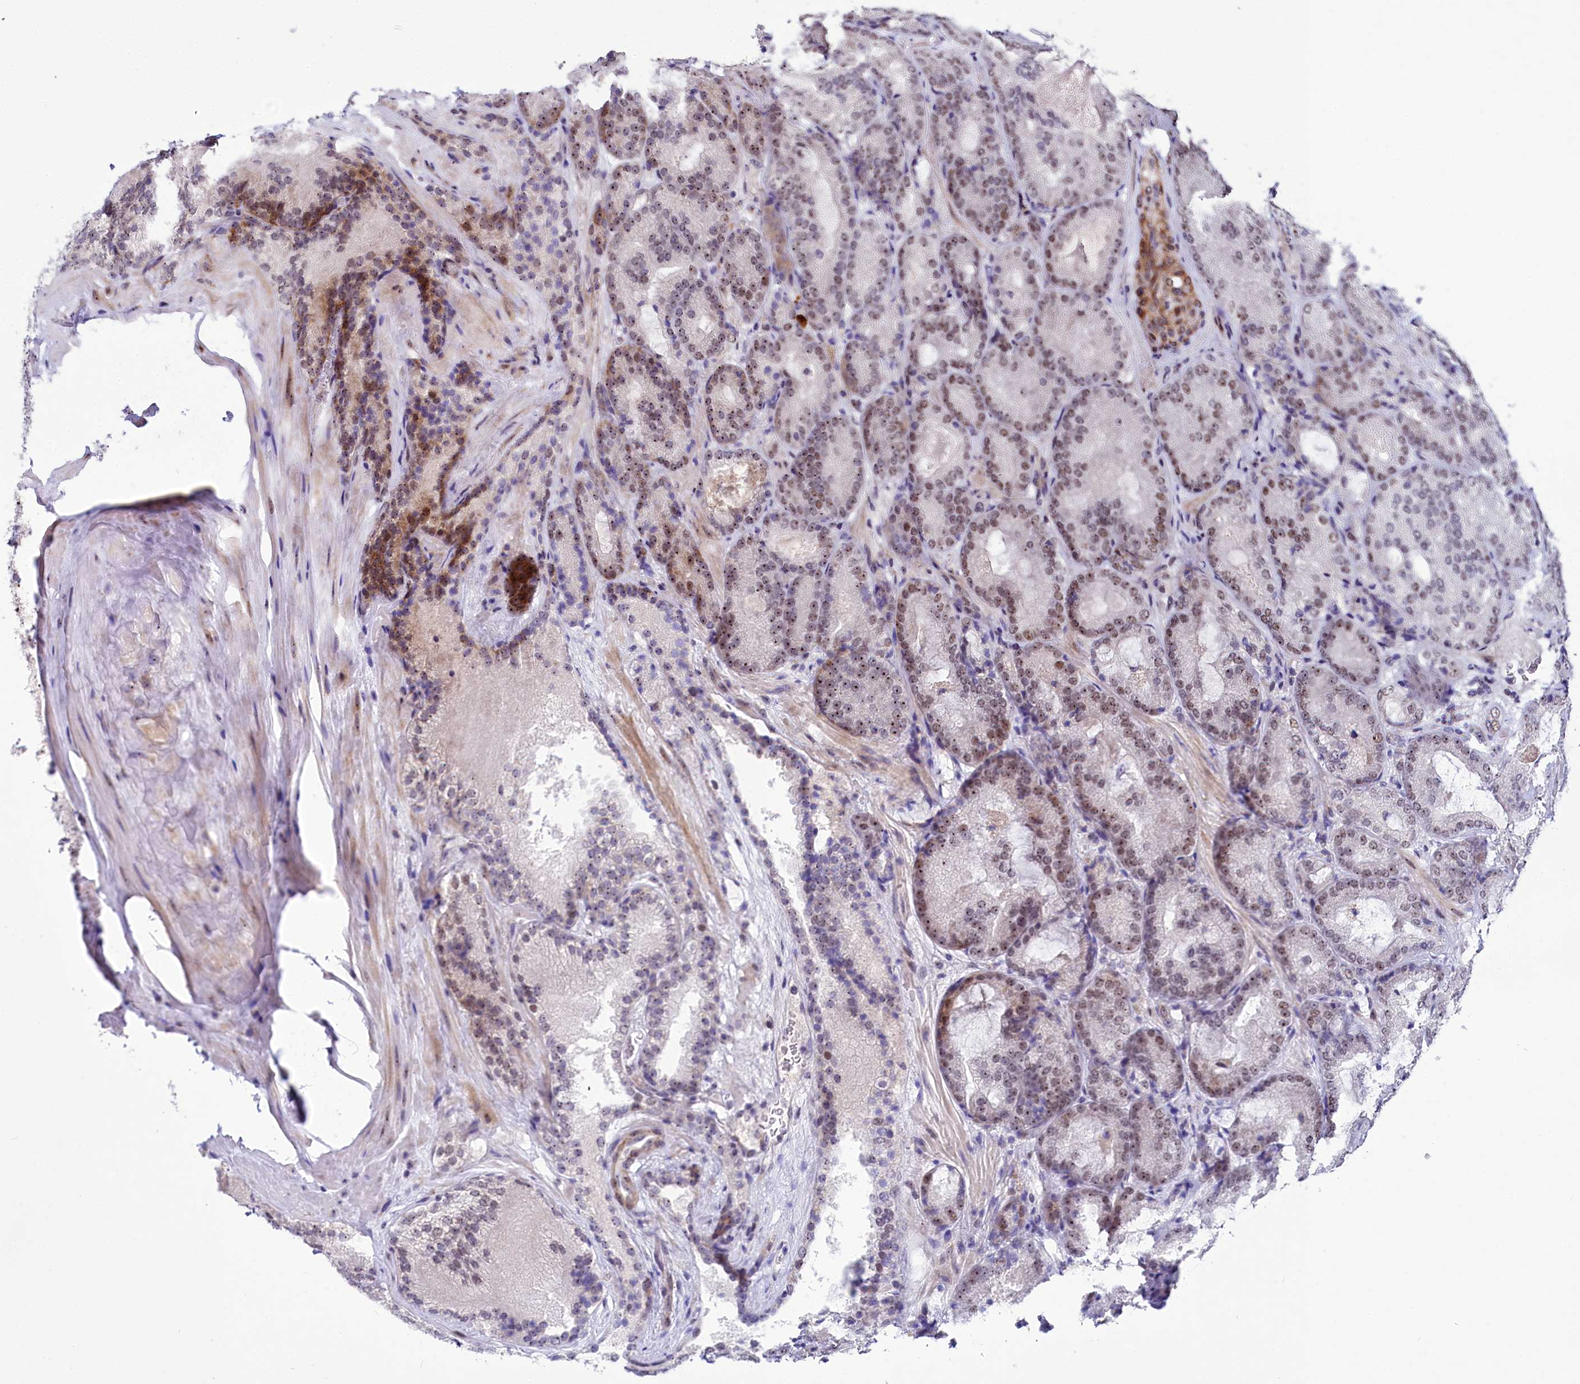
{"staining": {"intensity": "moderate", "quantity": "25%-75%", "location": "nuclear"}, "tissue": "prostate cancer", "cell_type": "Tumor cells", "image_type": "cancer", "snomed": [{"axis": "morphology", "description": "Adenocarcinoma, Low grade"}, {"axis": "topography", "description": "Prostate"}], "caption": "The micrograph exhibits immunohistochemical staining of prostate cancer. There is moderate nuclear staining is present in about 25%-75% of tumor cells.", "gene": "TCOF1", "patient": {"sex": "male", "age": 74}}